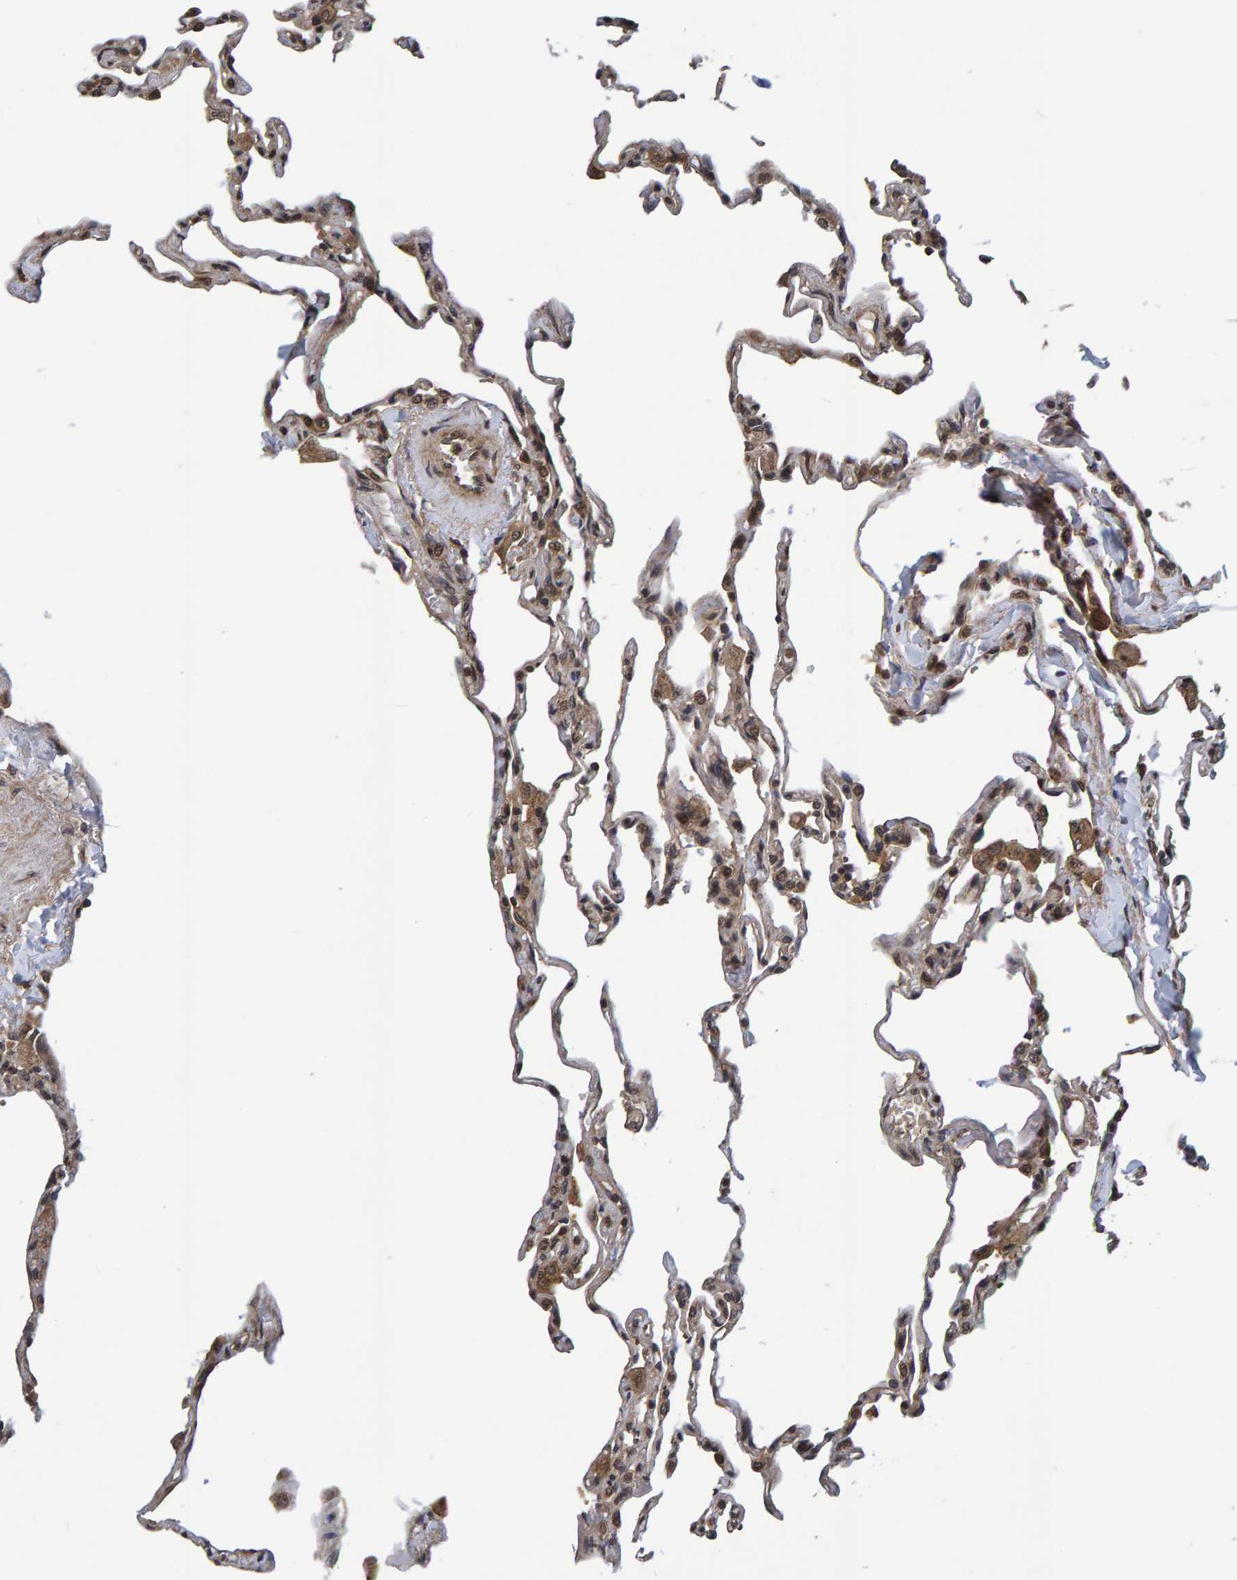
{"staining": {"intensity": "weak", "quantity": "25%-75%", "location": "cytoplasmic/membranous"}, "tissue": "lung", "cell_type": "Alveolar cells", "image_type": "normal", "snomed": [{"axis": "morphology", "description": "Normal tissue, NOS"}, {"axis": "topography", "description": "Lung"}], "caption": "IHC of unremarkable human lung exhibits low levels of weak cytoplasmic/membranous positivity in approximately 25%-75% of alveolar cells. Immunohistochemistry (ihc) stains the protein of interest in brown and the nuclei are stained blue.", "gene": "GAB2", "patient": {"sex": "male", "age": 59}}